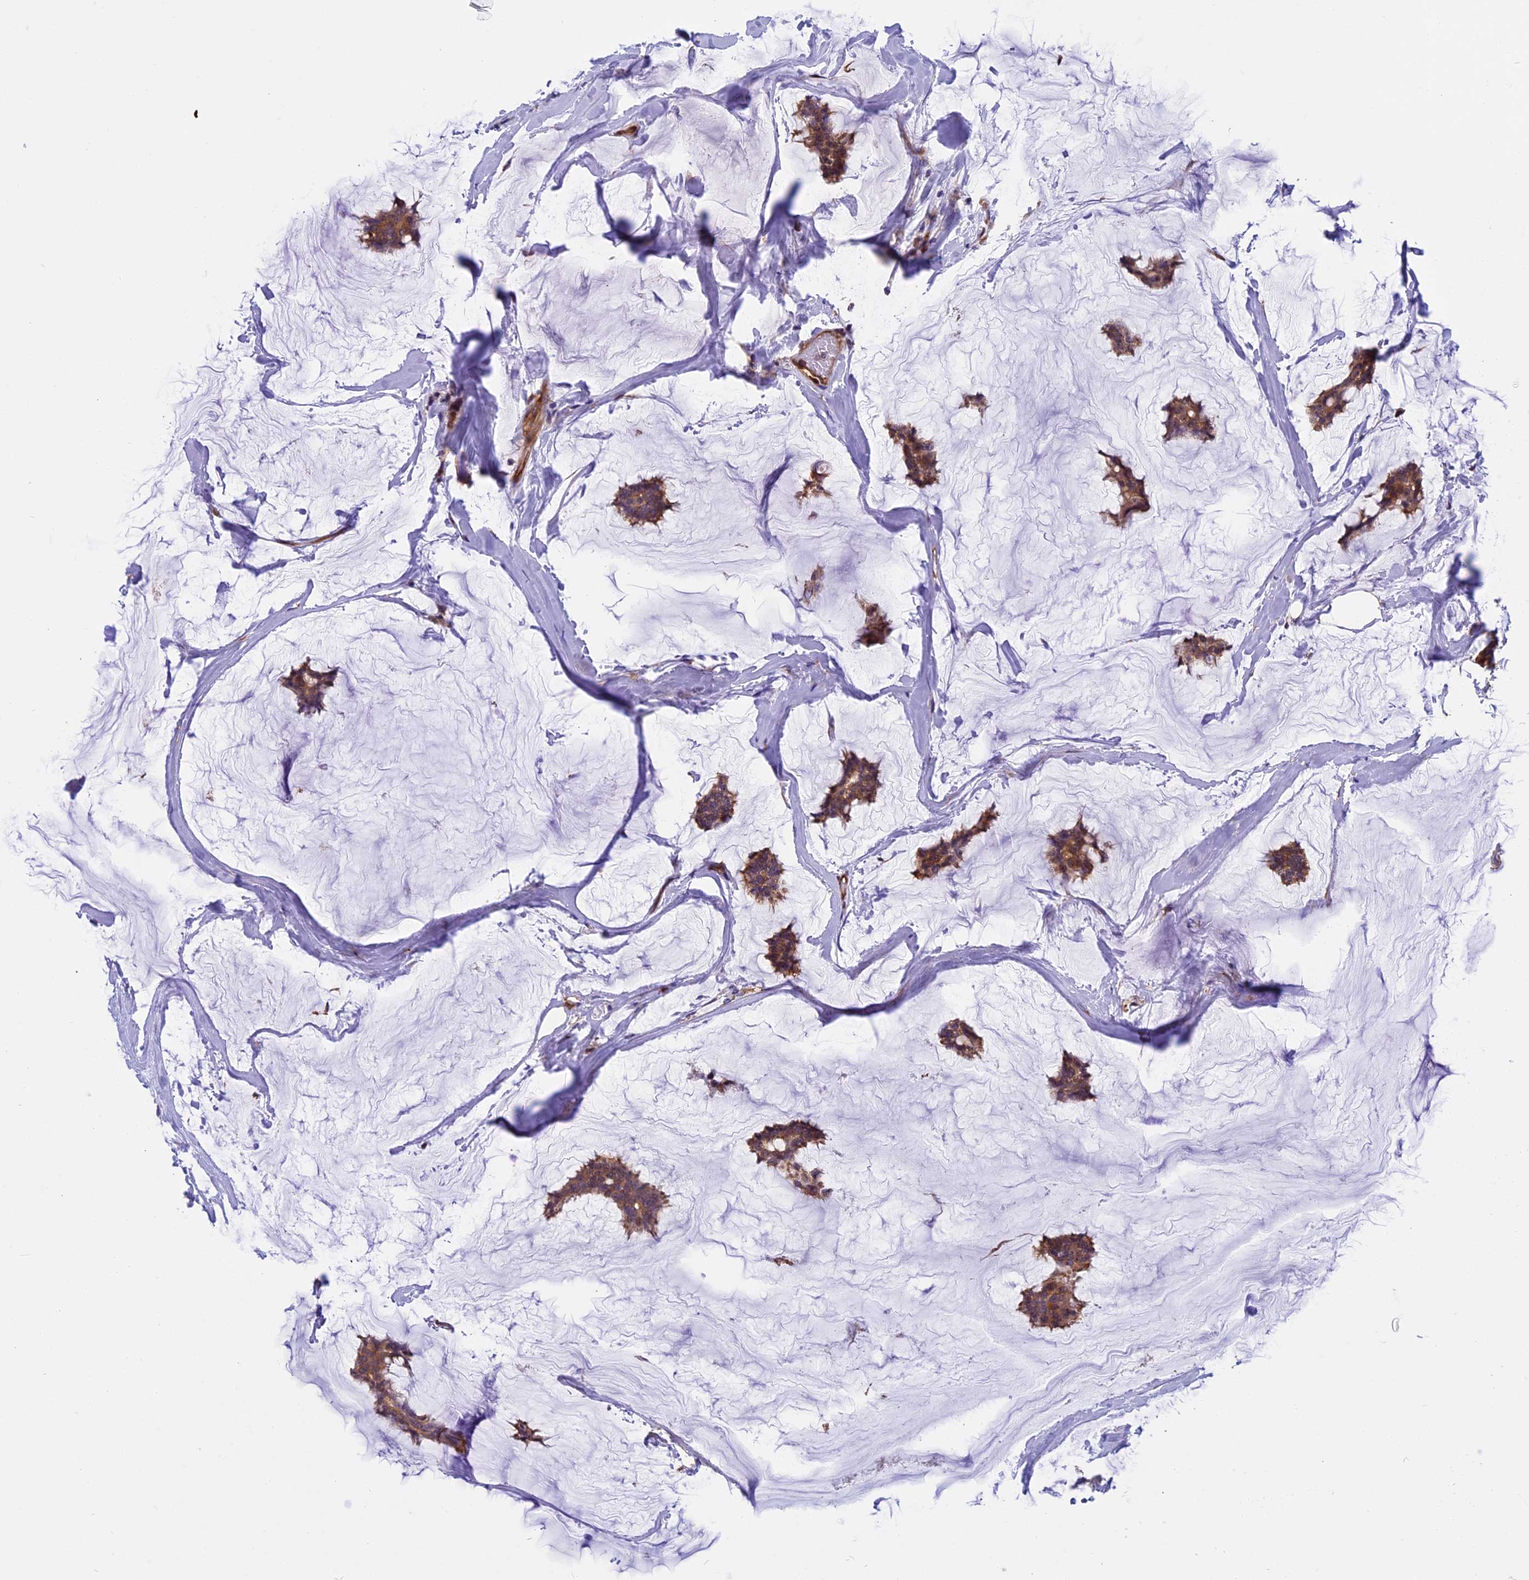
{"staining": {"intensity": "moderate", "quantity": ">75%", "location": "cytoplasmic/membranous"}, "tissue": "breast cancer", "cell_type": "Tumor cells", "image_type": "cancer", "snomed": [{"axis": "morphology", "description": "Duct carcinoma"}, {"axis": "topography", "description": "Breast"}], "caption": "Immunohistochemistry (IHC) micrograph of breast cancer stained for a protein (brown), which exhibits medium levels of moderate cytoplasmic/membranous positivity in approximately >75% of tumor cells.", "gene": "EHBP1L1", "patient": {"sex": "female", "age": 93}}